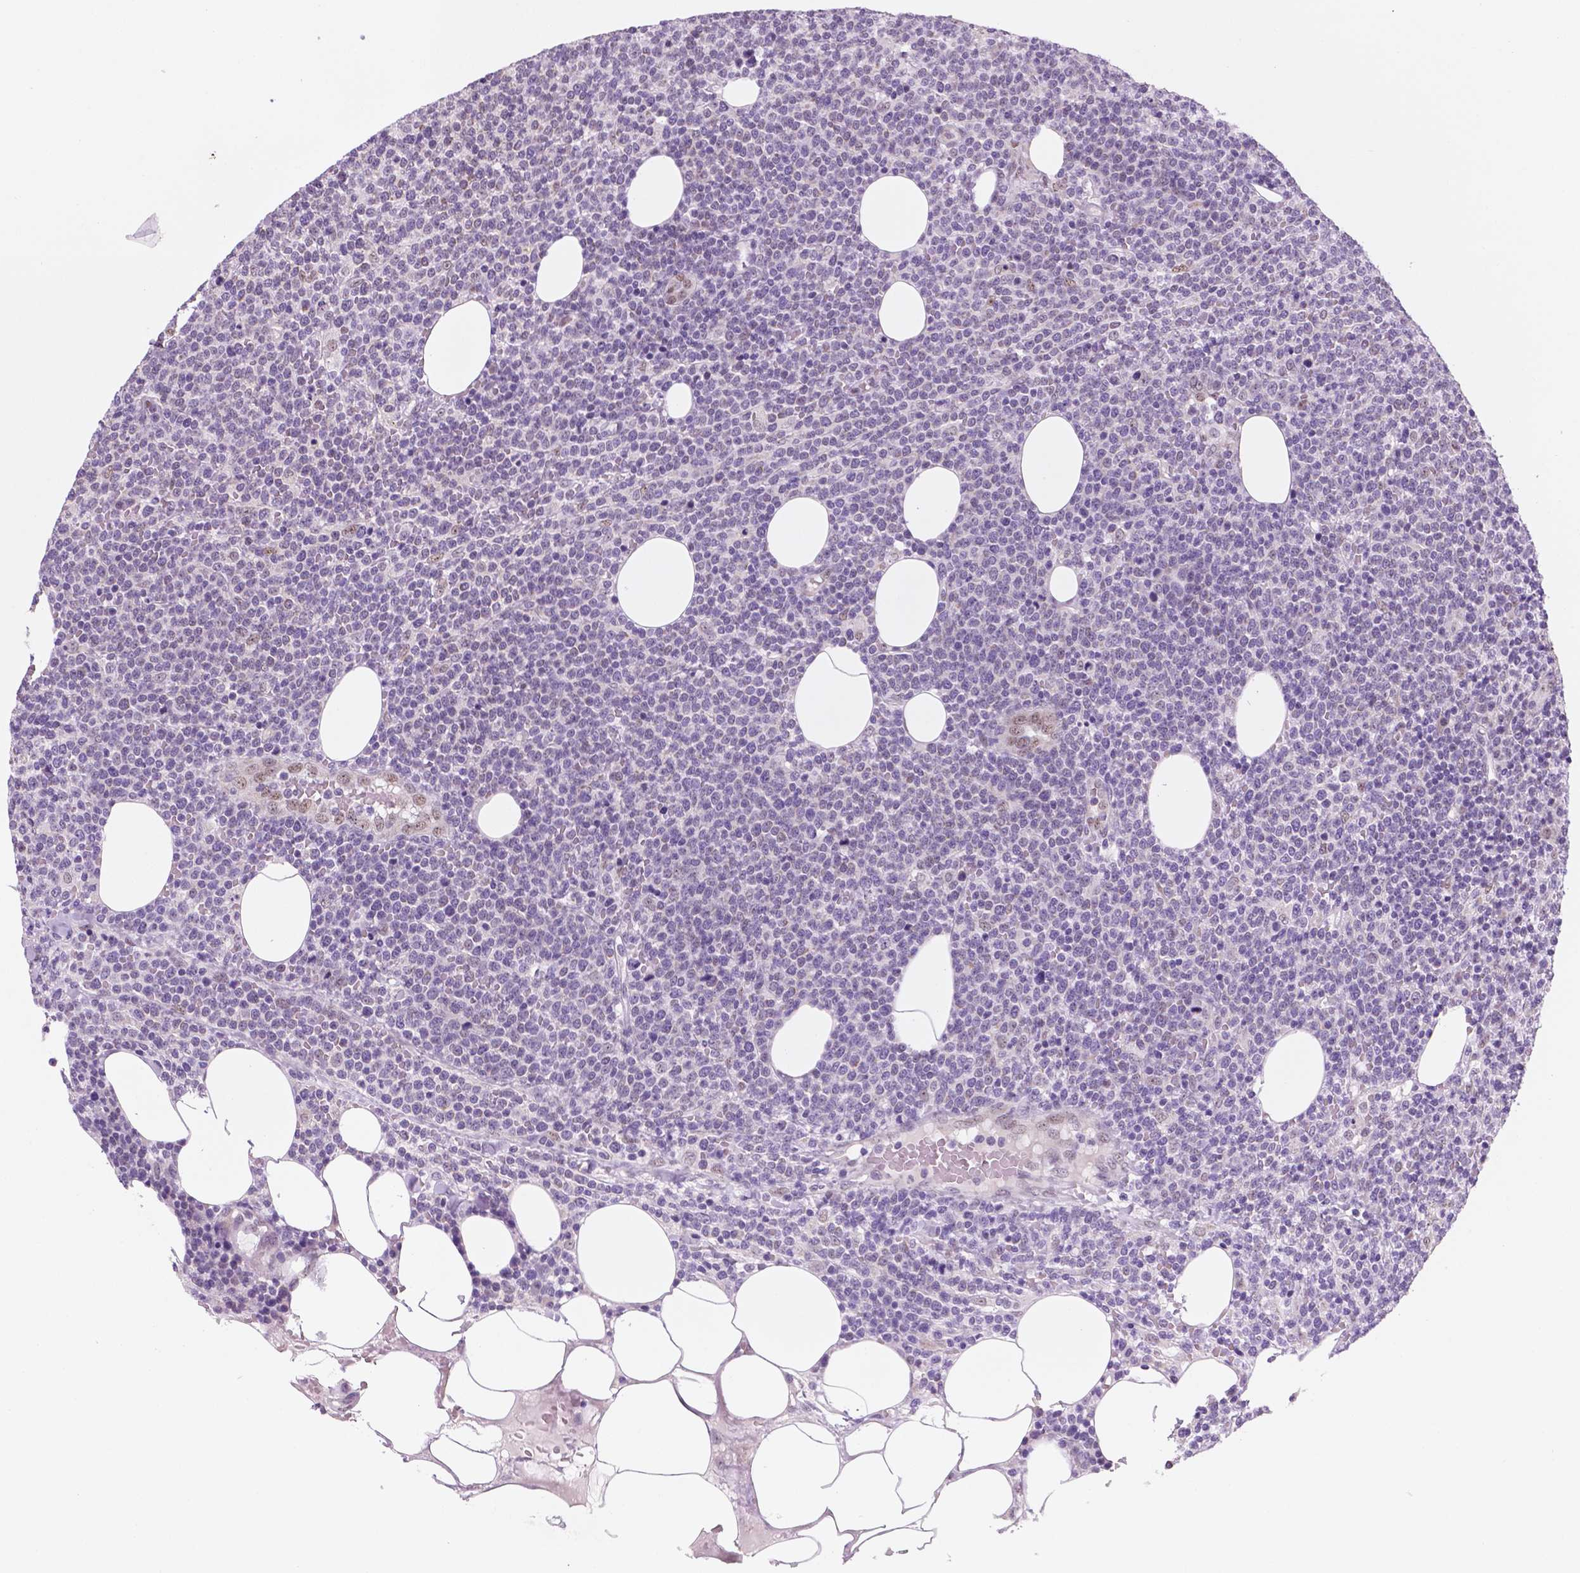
{"staining": {"intensity": "negative", "quantity": "none", "location": "none"}, "tissue": "lymphoma", "cell_type": "Tumor cells", "image_type": "cancer", "snomed": [{"axis": "morphology", "description": "Malignant lymphoma, non-Hodgkin's type, High grade"}, {"axis": "topography", "description": "Lymph node"}], "caption": "There is no significant expression in tumor cells of high-grade malignant lymphoma, non-Hodgkin's type. (Stains: DAB IHC with hematoxylin counter stain, Microscopy: brightfield microscopy at high magnification).", "gene": "C18orf21", "patient": {"sex": "male", "age": 61}}